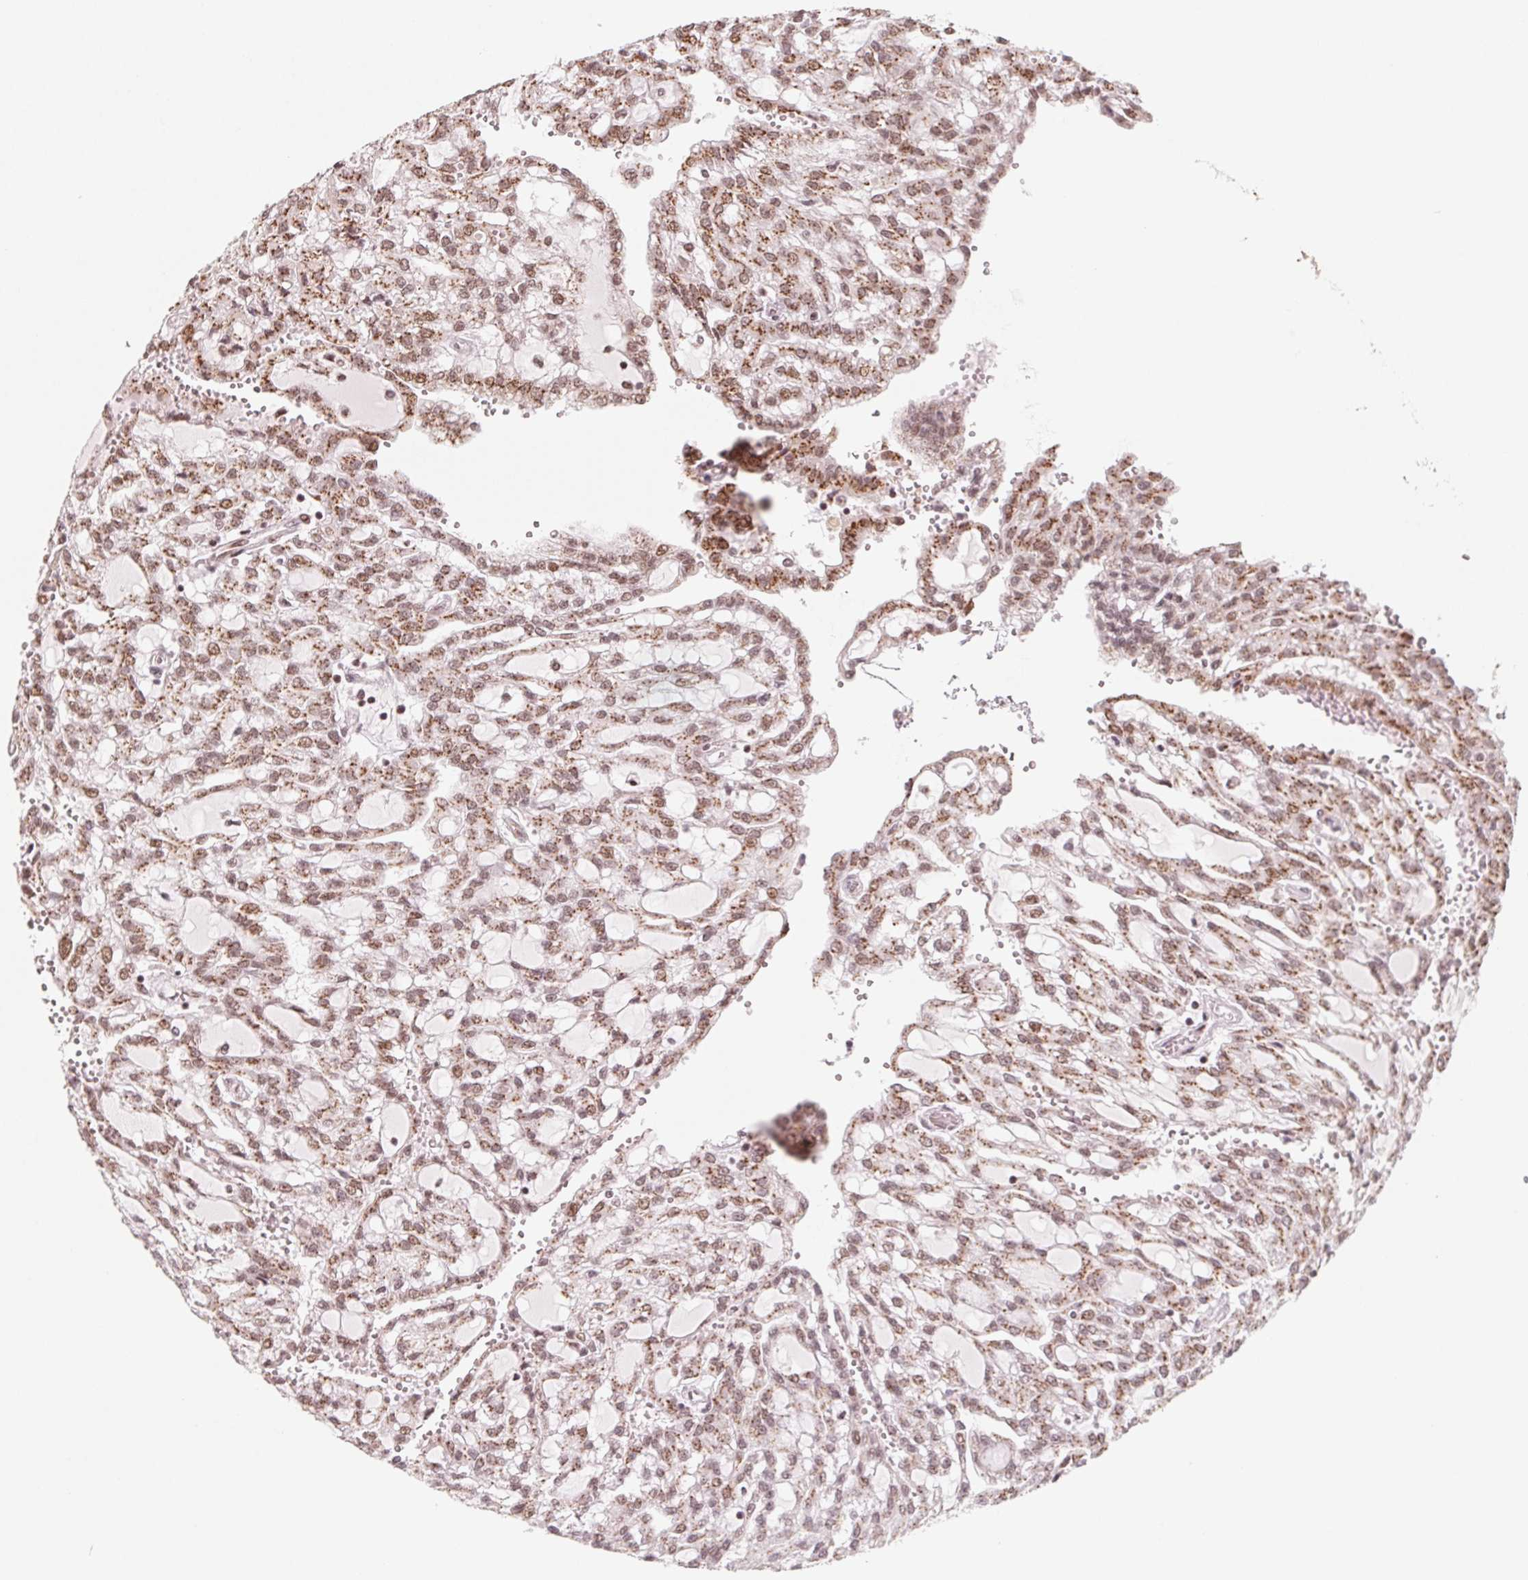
{"staining": {"intensity": "moderate", "quantity": ">75%", "location": "cytoplasmic/membranous,nuclear"}, "tissue": "renal cancer", "cell_type": "Tumor cells", "image_type": "cancer", "snomed": [{"axis": "morphology", "description": "Adenocarcinoma, NOS"}, {"axis": "topography", "description": "Kidney"}], "caption": "IHC (DAB) staining of renal adenocarcinoma exhibits moderate cytoplasmic/membranous and nuclear protein positivity in about >75% of tumor cells.", "gene": "TOPORS", "patient": {"sex": "male", "age": 63}}